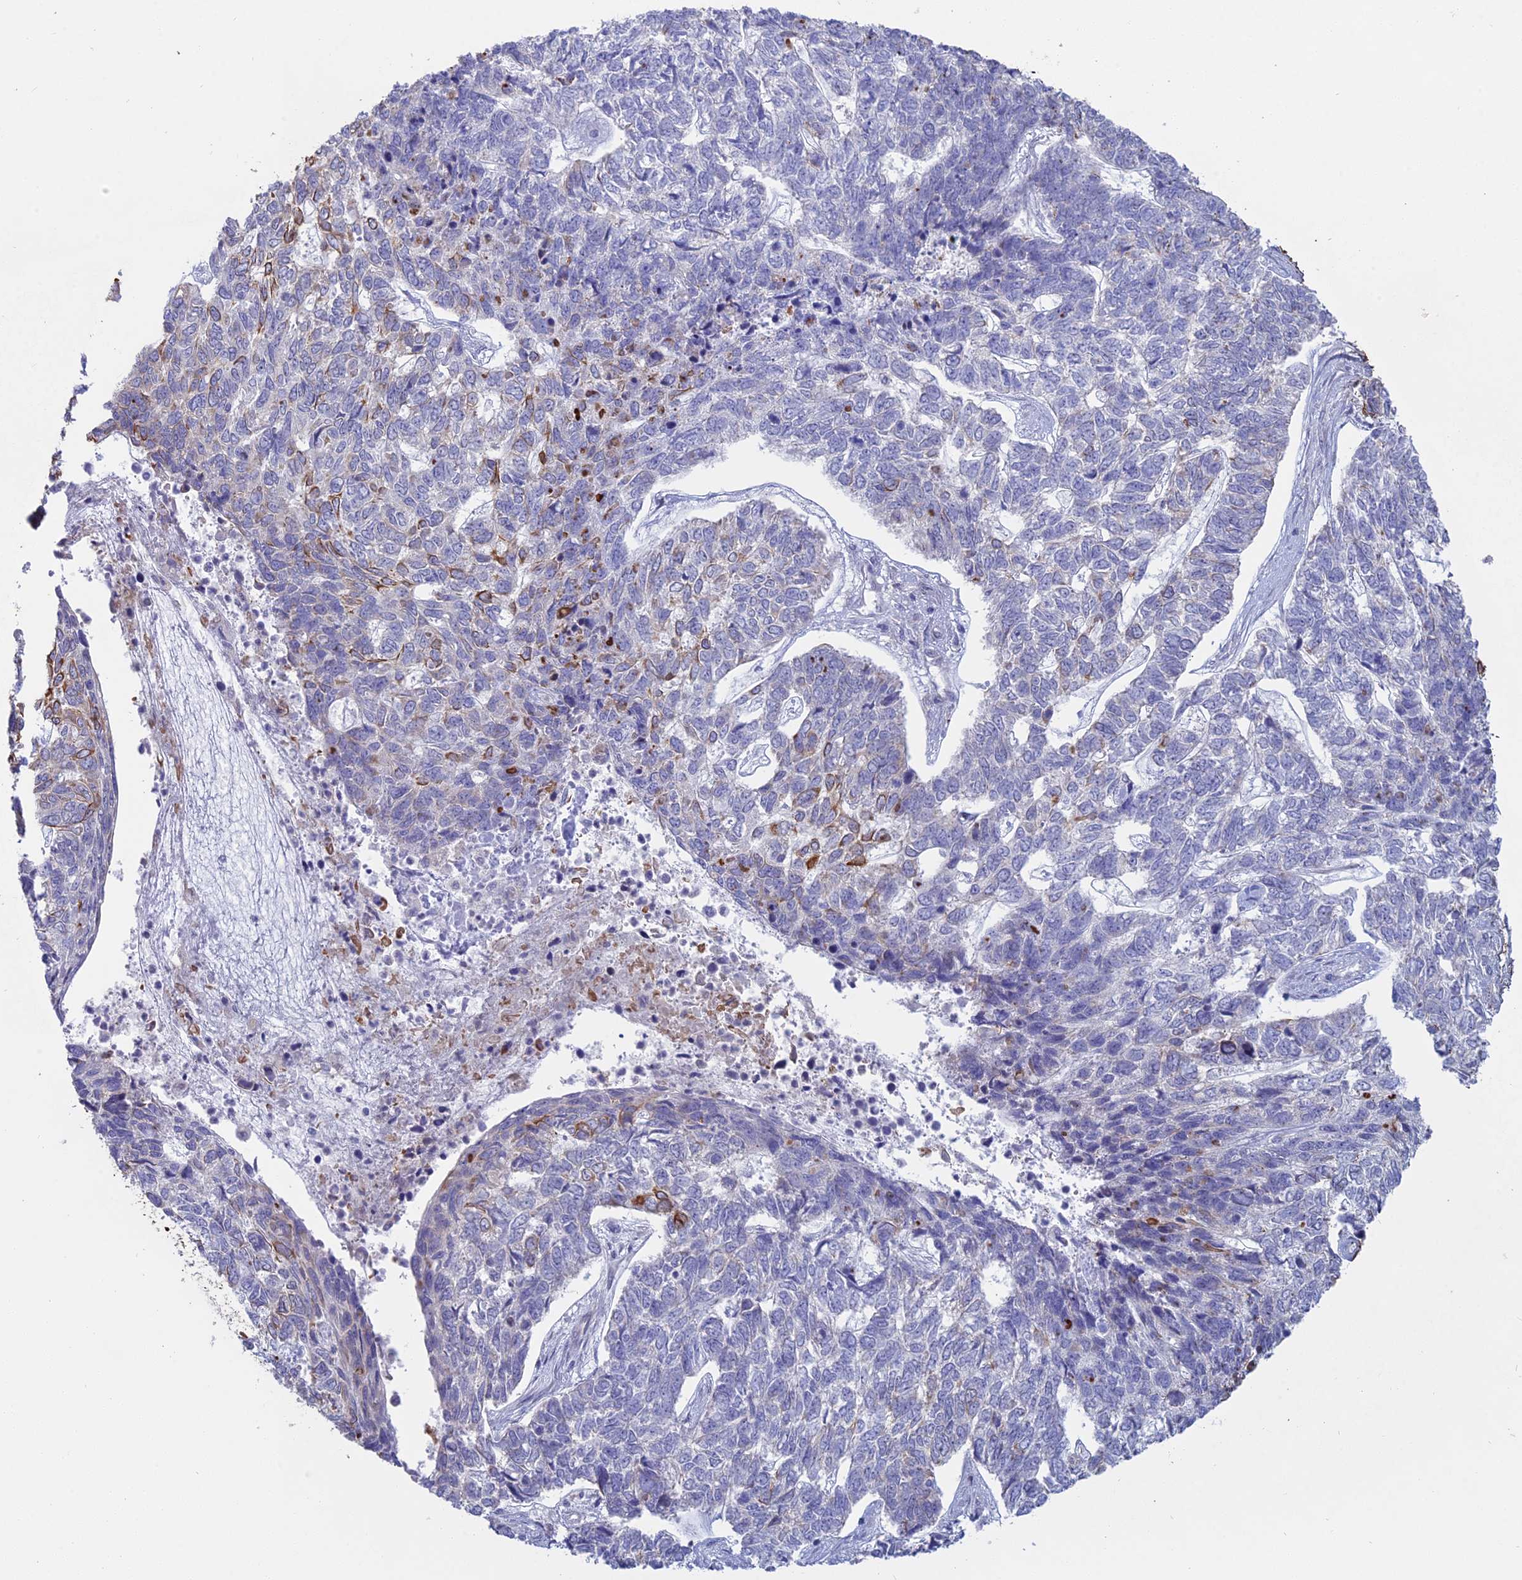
{"staining": {"intensity": "moderate", "quantity": "<25%", "location": "cytoplasmic/membranous"}, "tissue": "skin cancer", "cell_type": "Tumor cells", "image_type": "cancer", "snomed": [{"axis": "morphology", "description": "Basal cell carcinoma"}, {"axis": "topography", "description": "Skin"}], "caption": "Tumor cells exhibit moderate cytoplasmic/membranous expression in about <25% of cells in basal cell carcinoma (skin).", "gene": "MYO5B", "patient": {"sex": "female", "age": 65}}